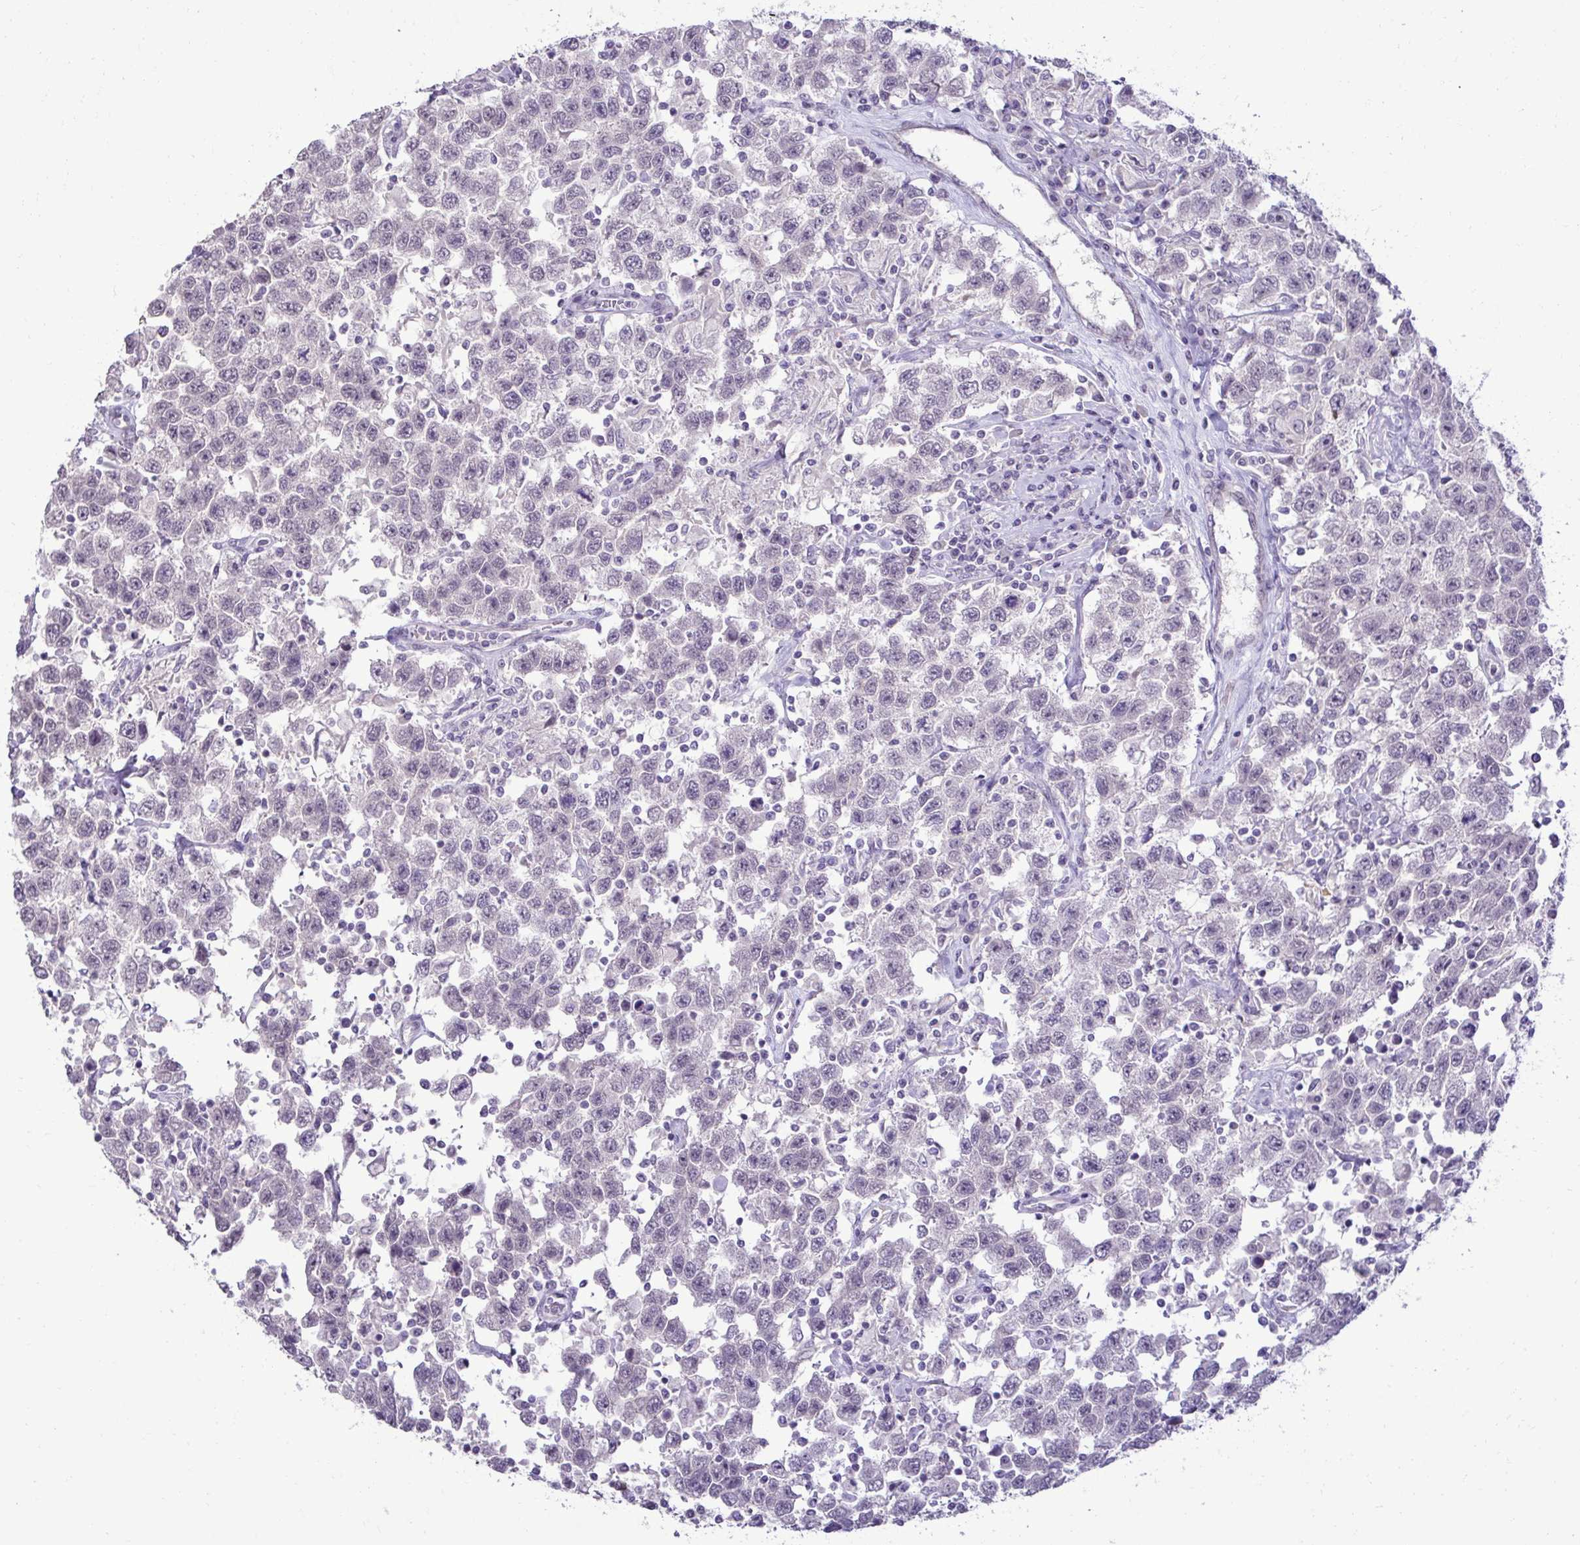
{"staining": {"intensity": "negative", "quantity": "none", "location": "none"}, "tissue": "testis cancer", "cell_type": "Tumor cells", "image_type": "cancer", "snomed": [{"axis": "morphology", "description": "Seminoma, NOS"}, {"axis": "topography", "description": "Testis"}], "caption": "The immunohistochemistry (IHC) histopathology image has no significant positivity in tumor cells of seminoma (testis) tissue.", "gene": "SLC30A3", "patient": {"sex": "male", "age": 41}}